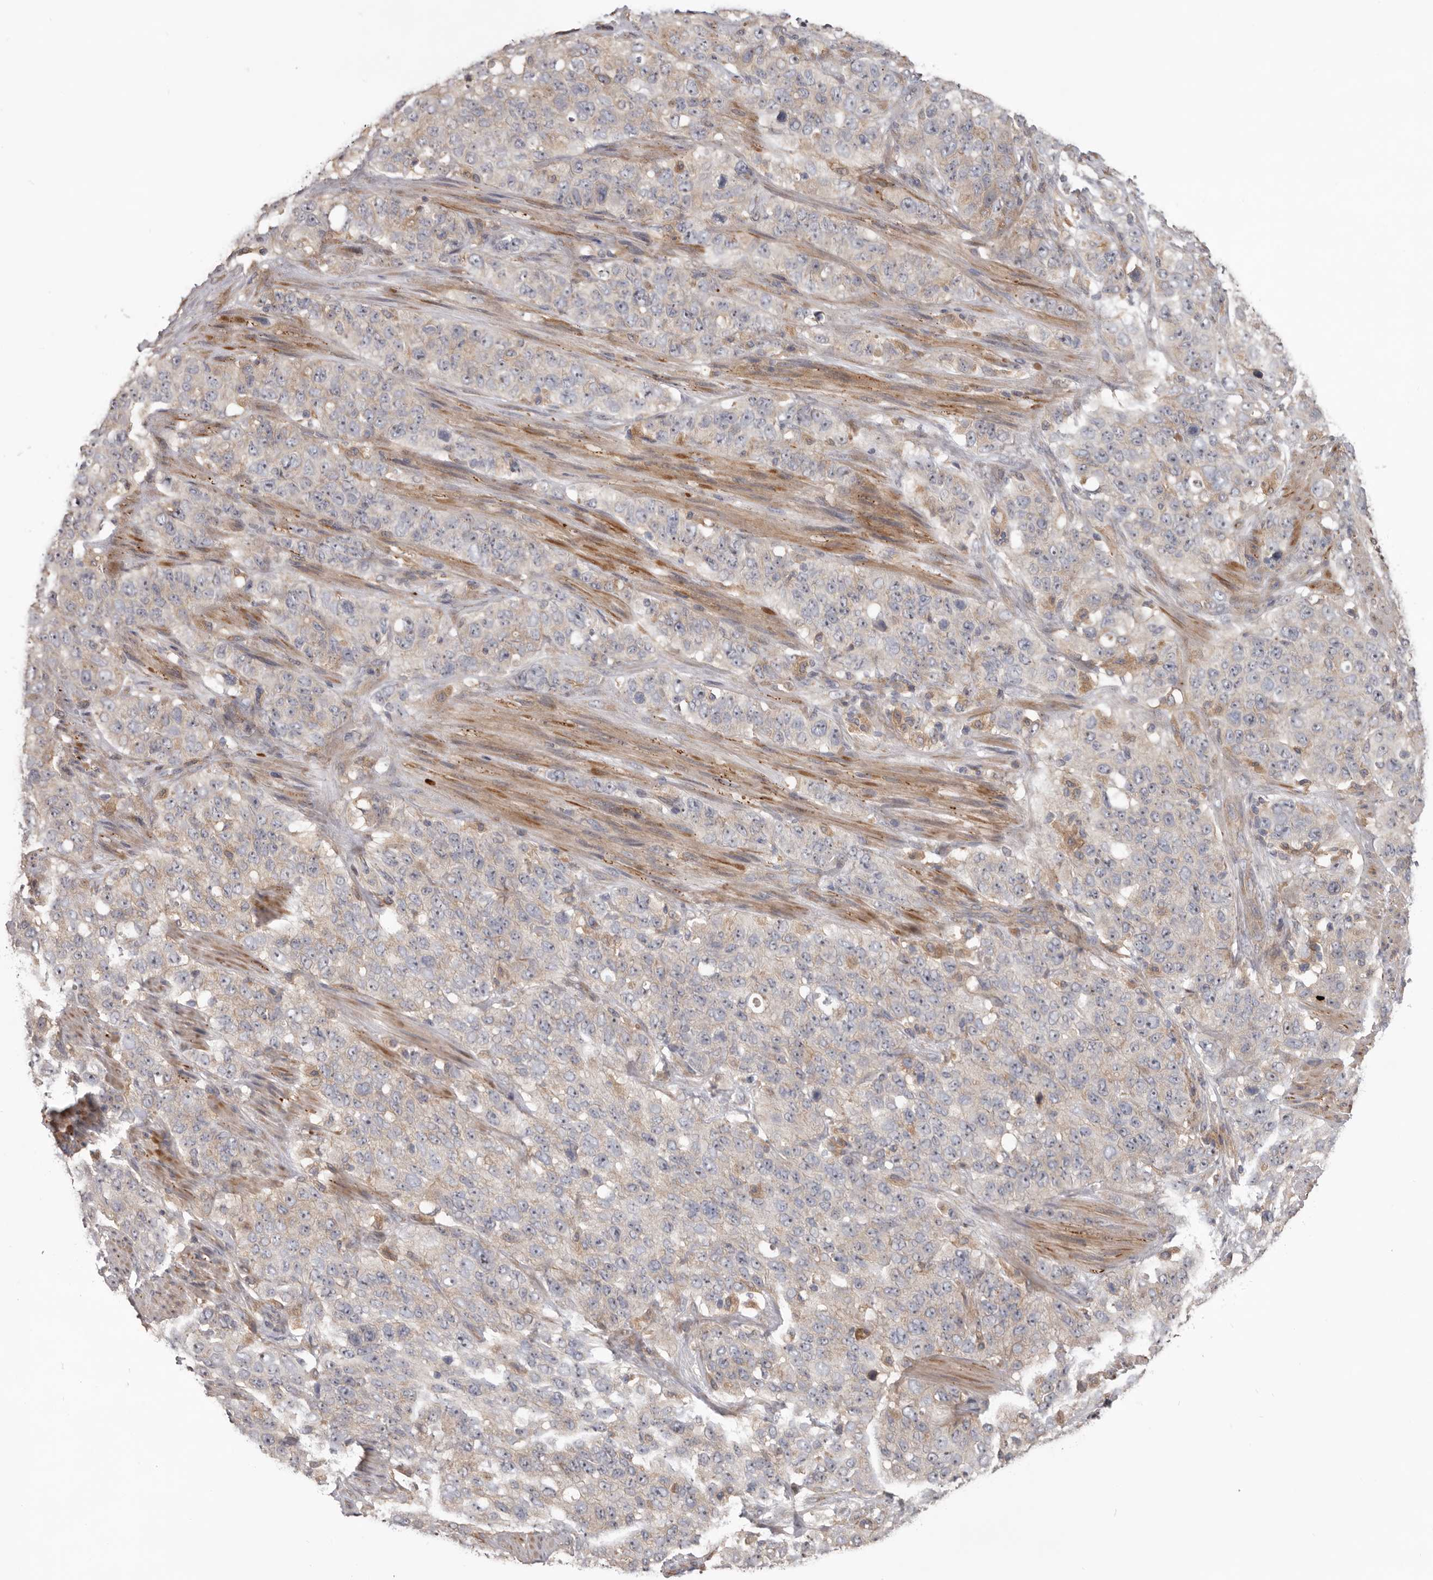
{"staining": {"intensity": "negative", "quantity": "none", "location": "none"}, "tissue": "stomach cancer", "cell_type": "Tumor cells", "image_type": "cancer", "snomed": [{"axis": "morphology", "description": "Adenocarcinoma, NOS"}, {"axis": "topography", "description": "Stomach"}], "caption": "An immunohistochemistry (IHC) micrograph of stomach cancer (adenocarcinoma) is shown. There is no staining in tumor cells of stomach cancer (adenocarcinoma).", "gene": "HINT3", "patient": {"sex": "male", "age": 48}}